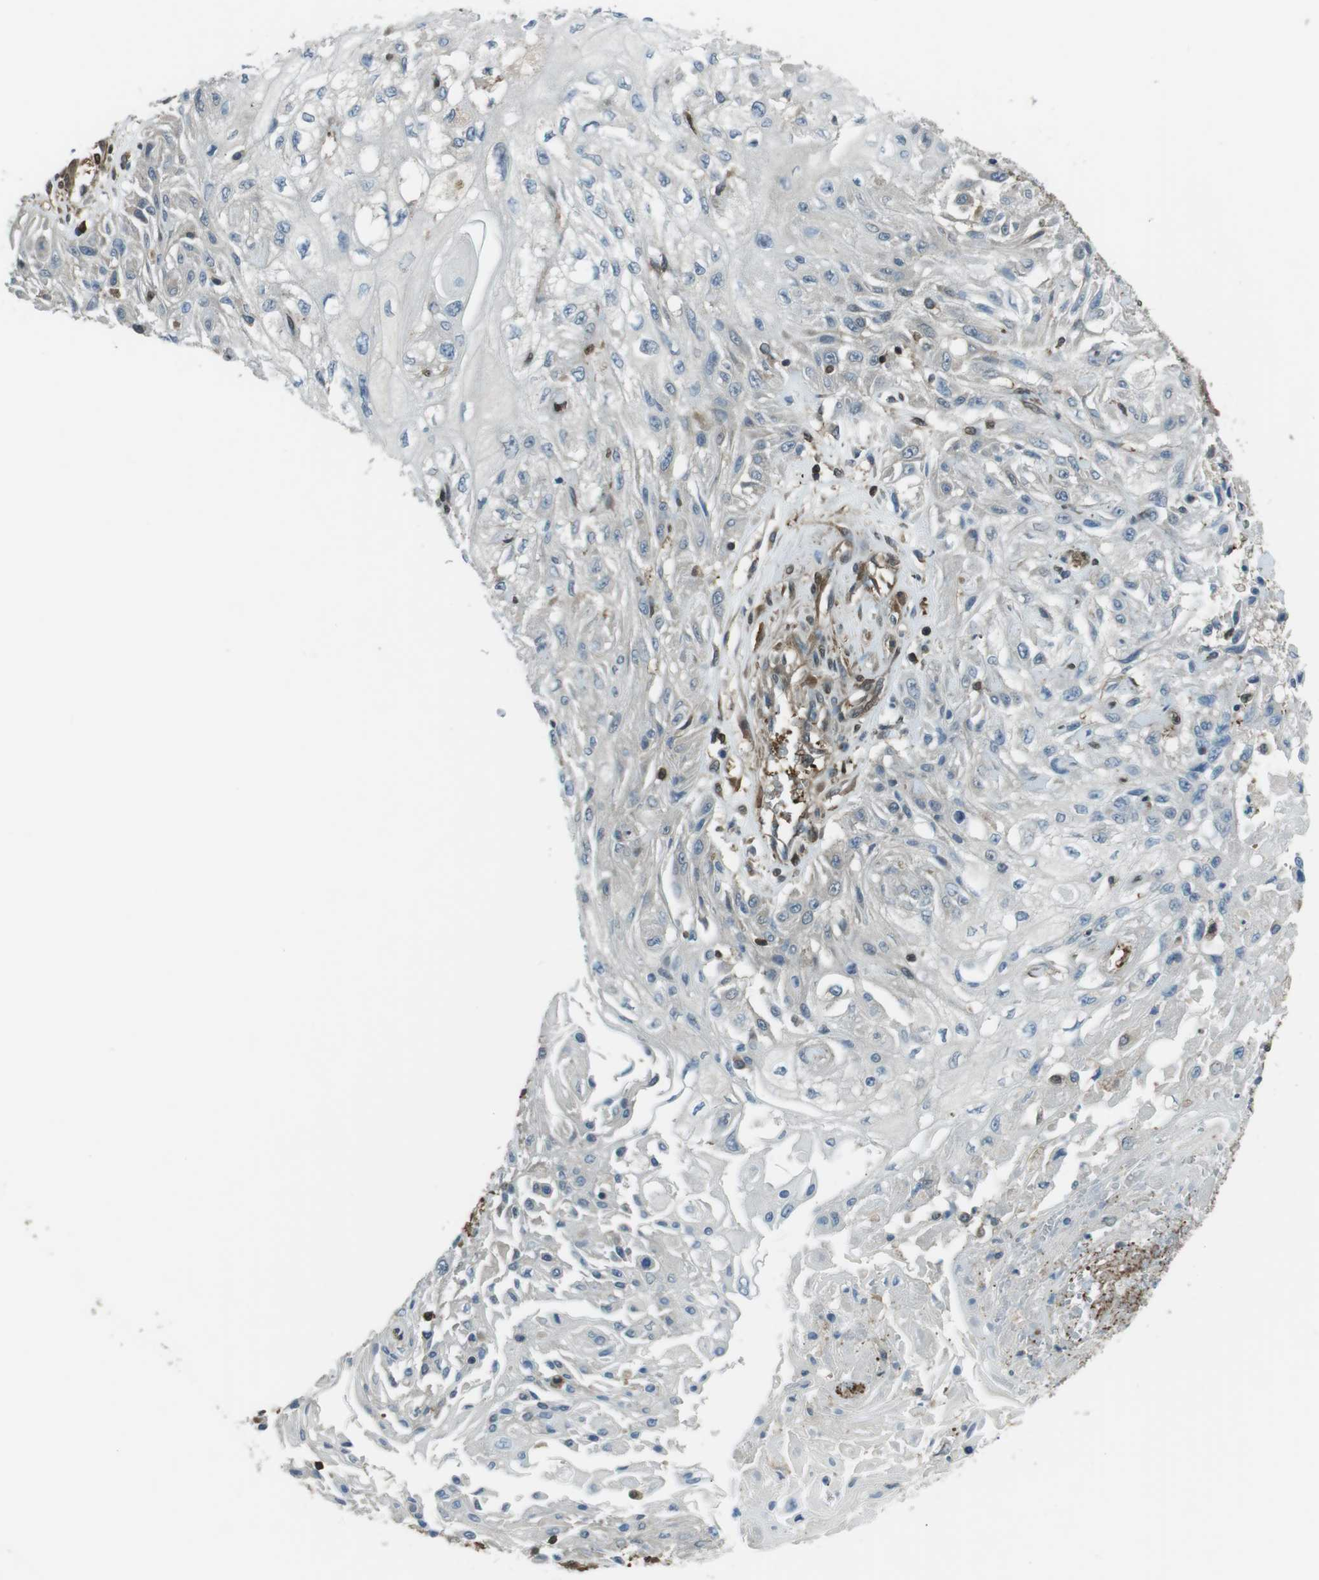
{"staining": {"intensity": "weak", "quantity": "<25%", "location": "cytoplasmic/membranous"}, "tissue": "skin cancer", "cell_type": "Tumor cells", "image_type": "cancer", "snomed": [{"axis": "morphology", "description": "Squamous cell carcinoma, NOS"}, {"axis": "topography", "description": "Skin"}], "caption": "An IHC image of squamous cell carcinoma (skin) is shown. There is no staining in tumor cells of squamous cell carcinoma (skin).", "gene": "TWSG1", "patient": {"sex": "male", "age": 75}}